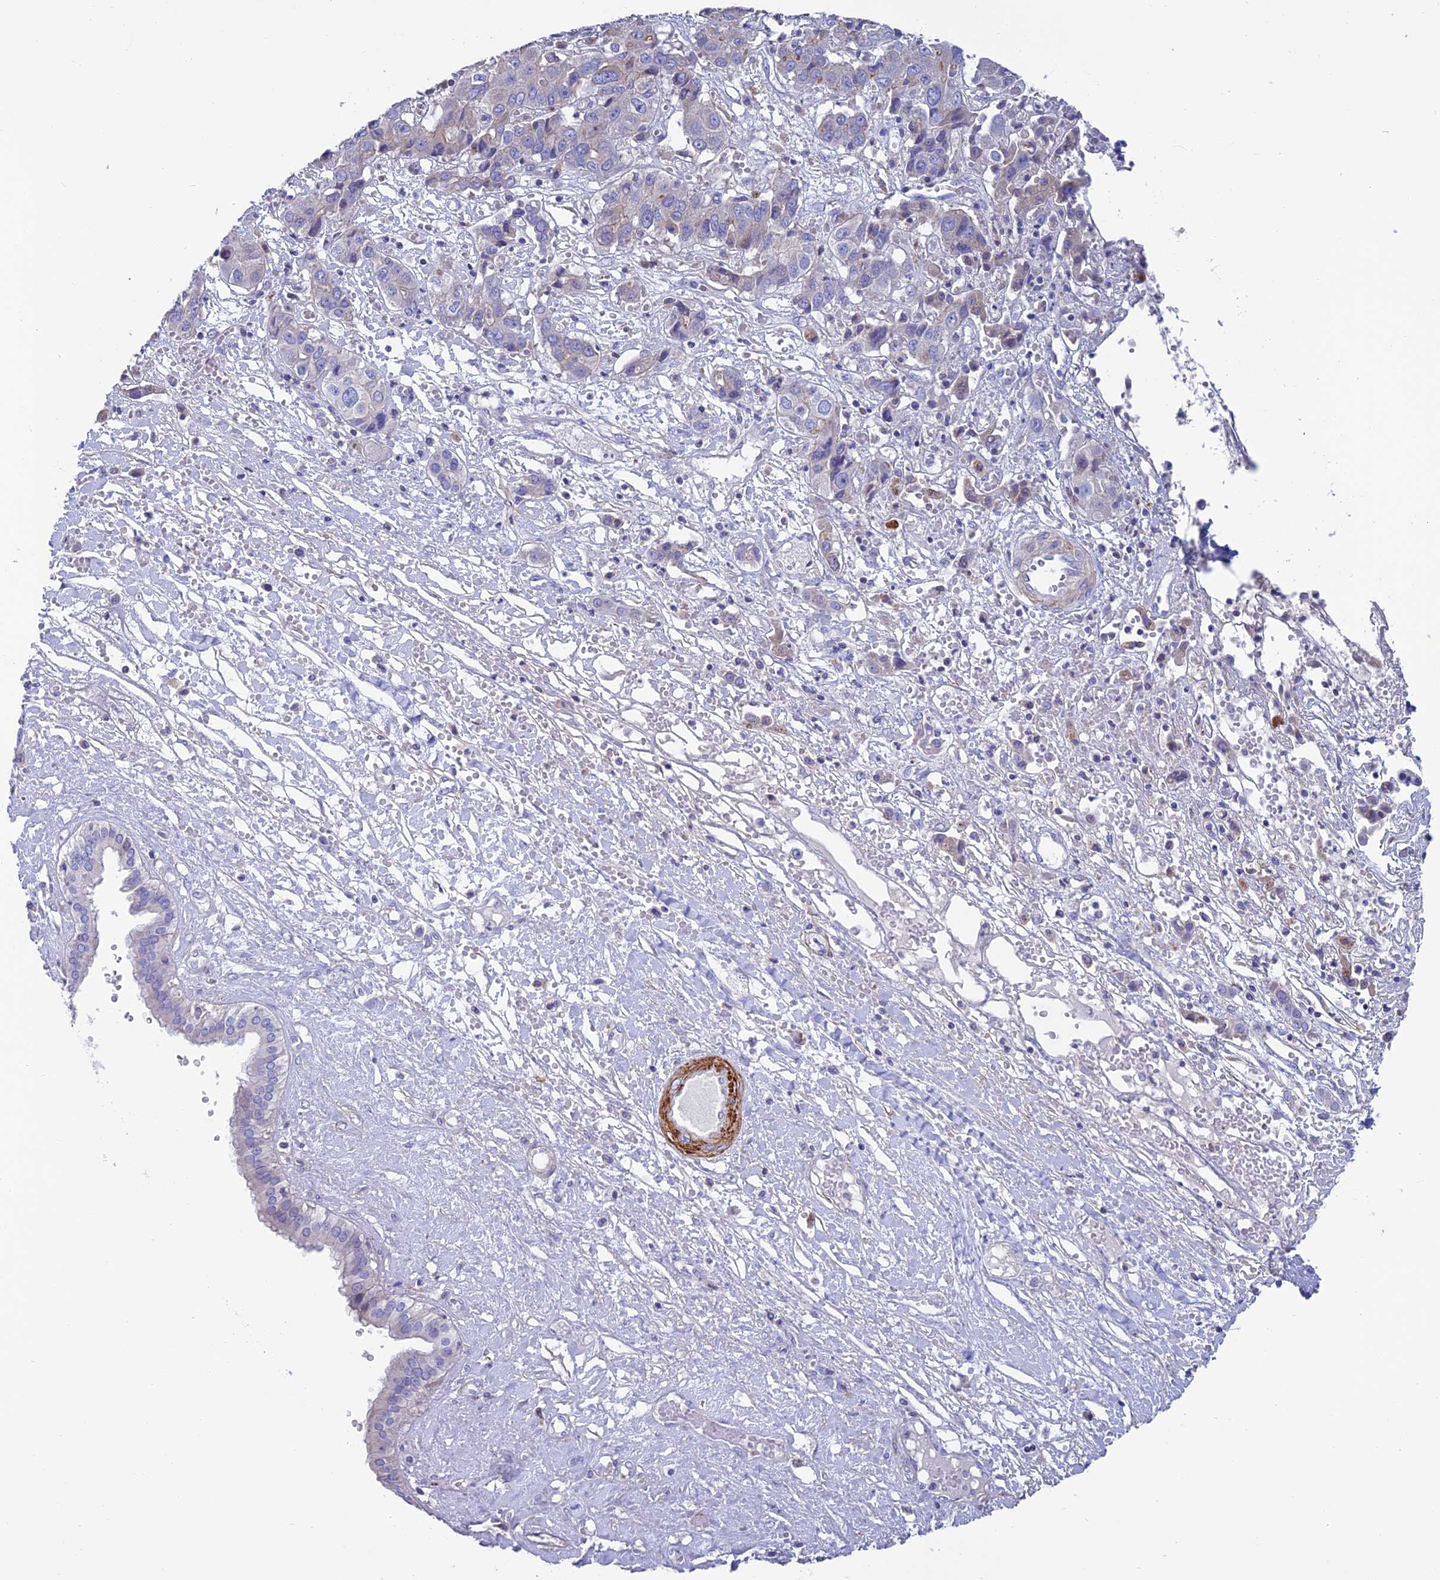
{"staining": {"intensity": "negative", "quantity": "none", "location": "none"}, "tissue": "liver cancer", "cell_type": "Tumor cells", "image_type": "cancer", "snomed": [{"axis": "morphology", "description": "Cholangiocarcinoma"}, {"axis": "topography", "description": "Liver"}], "caption": "Tumor cells are negative for brown protein staining in liver cancer. (Brightfield microscopy of DAB (3,3'-diaminobenzidine) IHC at high magnification).", "gene": "FAM178B", "patient": {"sex": "male", "age": 67}}